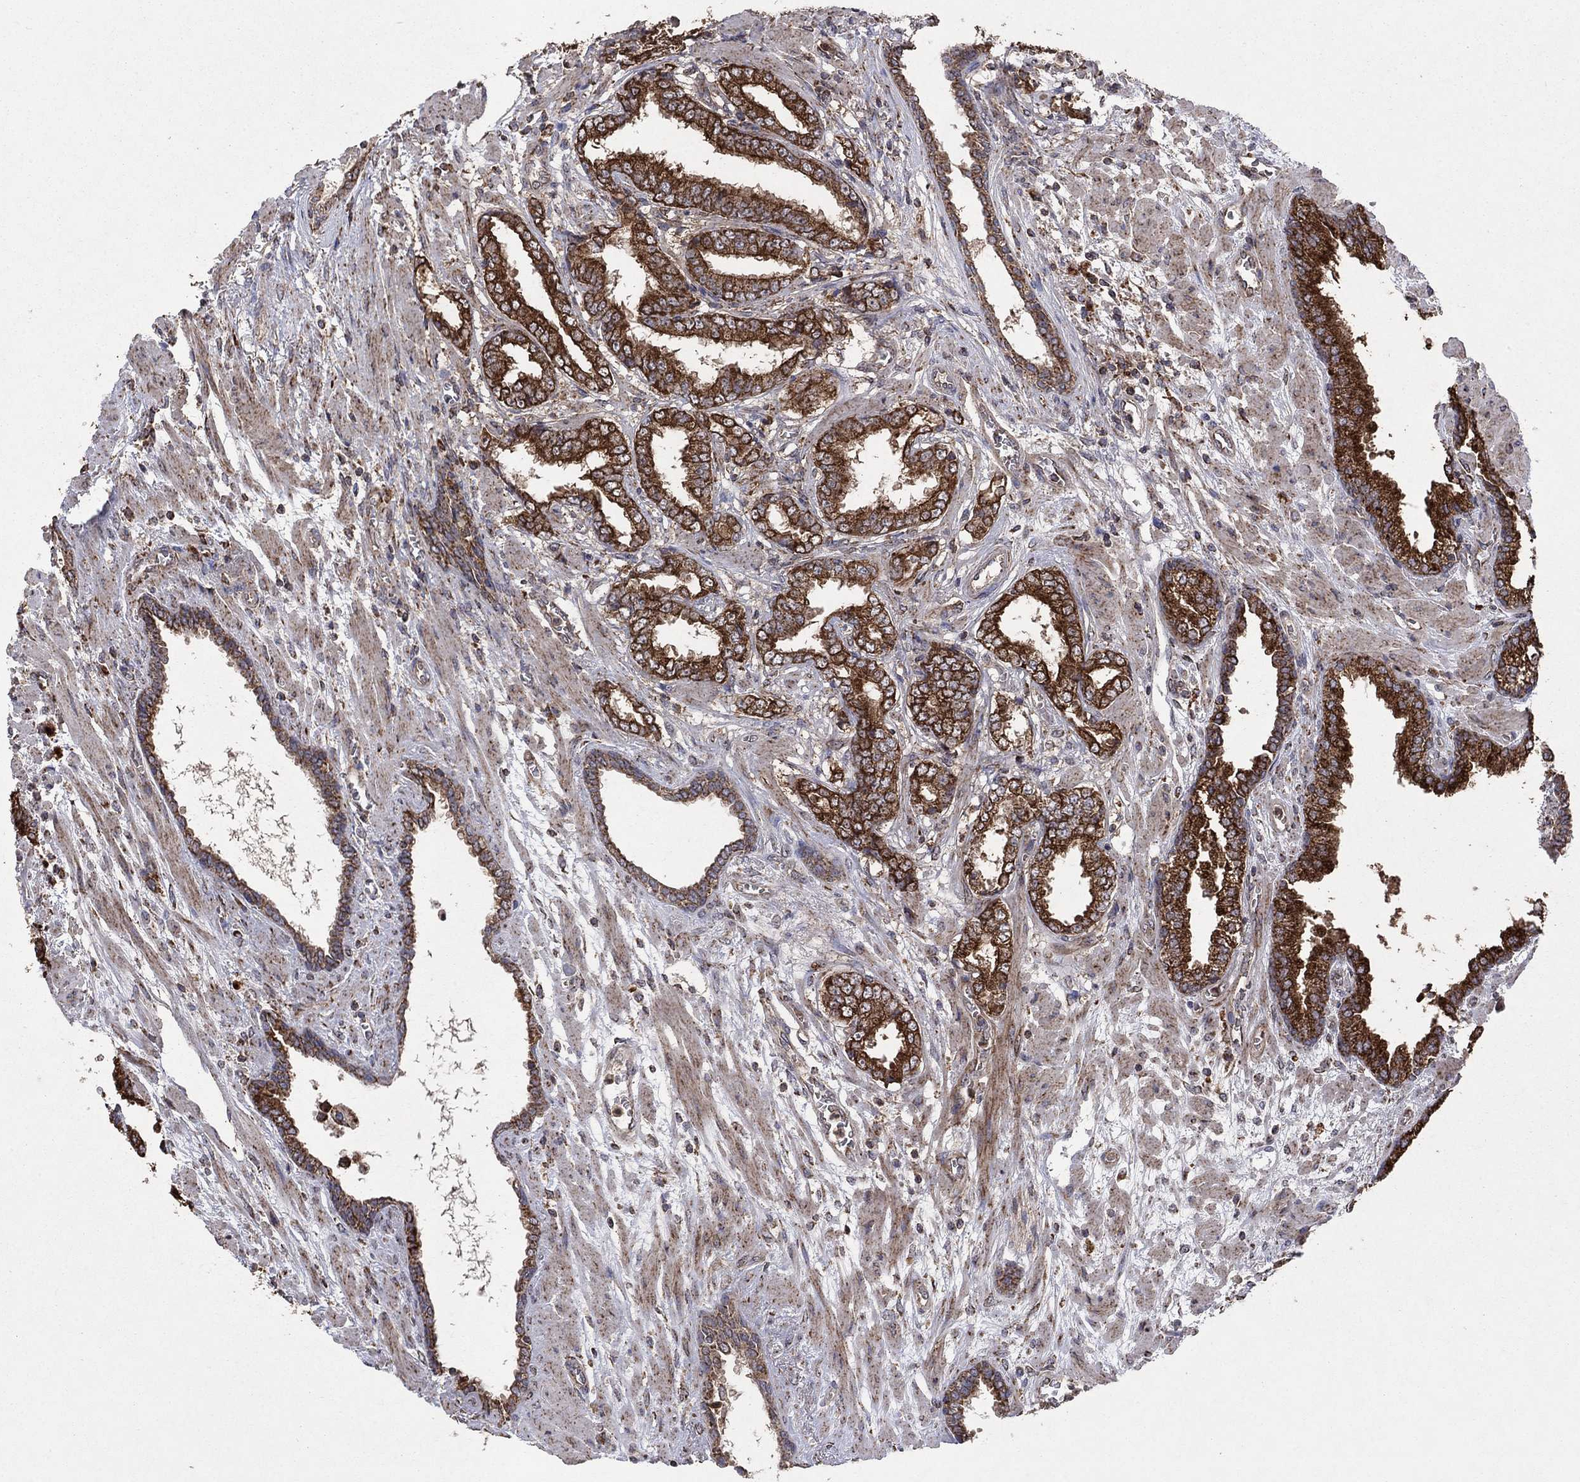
{"staining": {"intensity": "strong", "quantity": ">75%", "location": "cytoplasmic/membranous"}, "tissue": "prostate cancer", "cell_type": "Tumor cells", "image_type": "cancer", "snomed": [{"axis": "morphology", "description": "Adenocarcinoma, Low grade"}, {"axis": "topography", "description": "Prostate"}], "caption": "Tumor cells reveal high levels of strong cytoplasmic/membranous positivity in approximately >75% of cells in human low-grade adenocarcinoma (prostate).", "gene": "DPH1", "patient": {"sex": "male", "age": 69}}